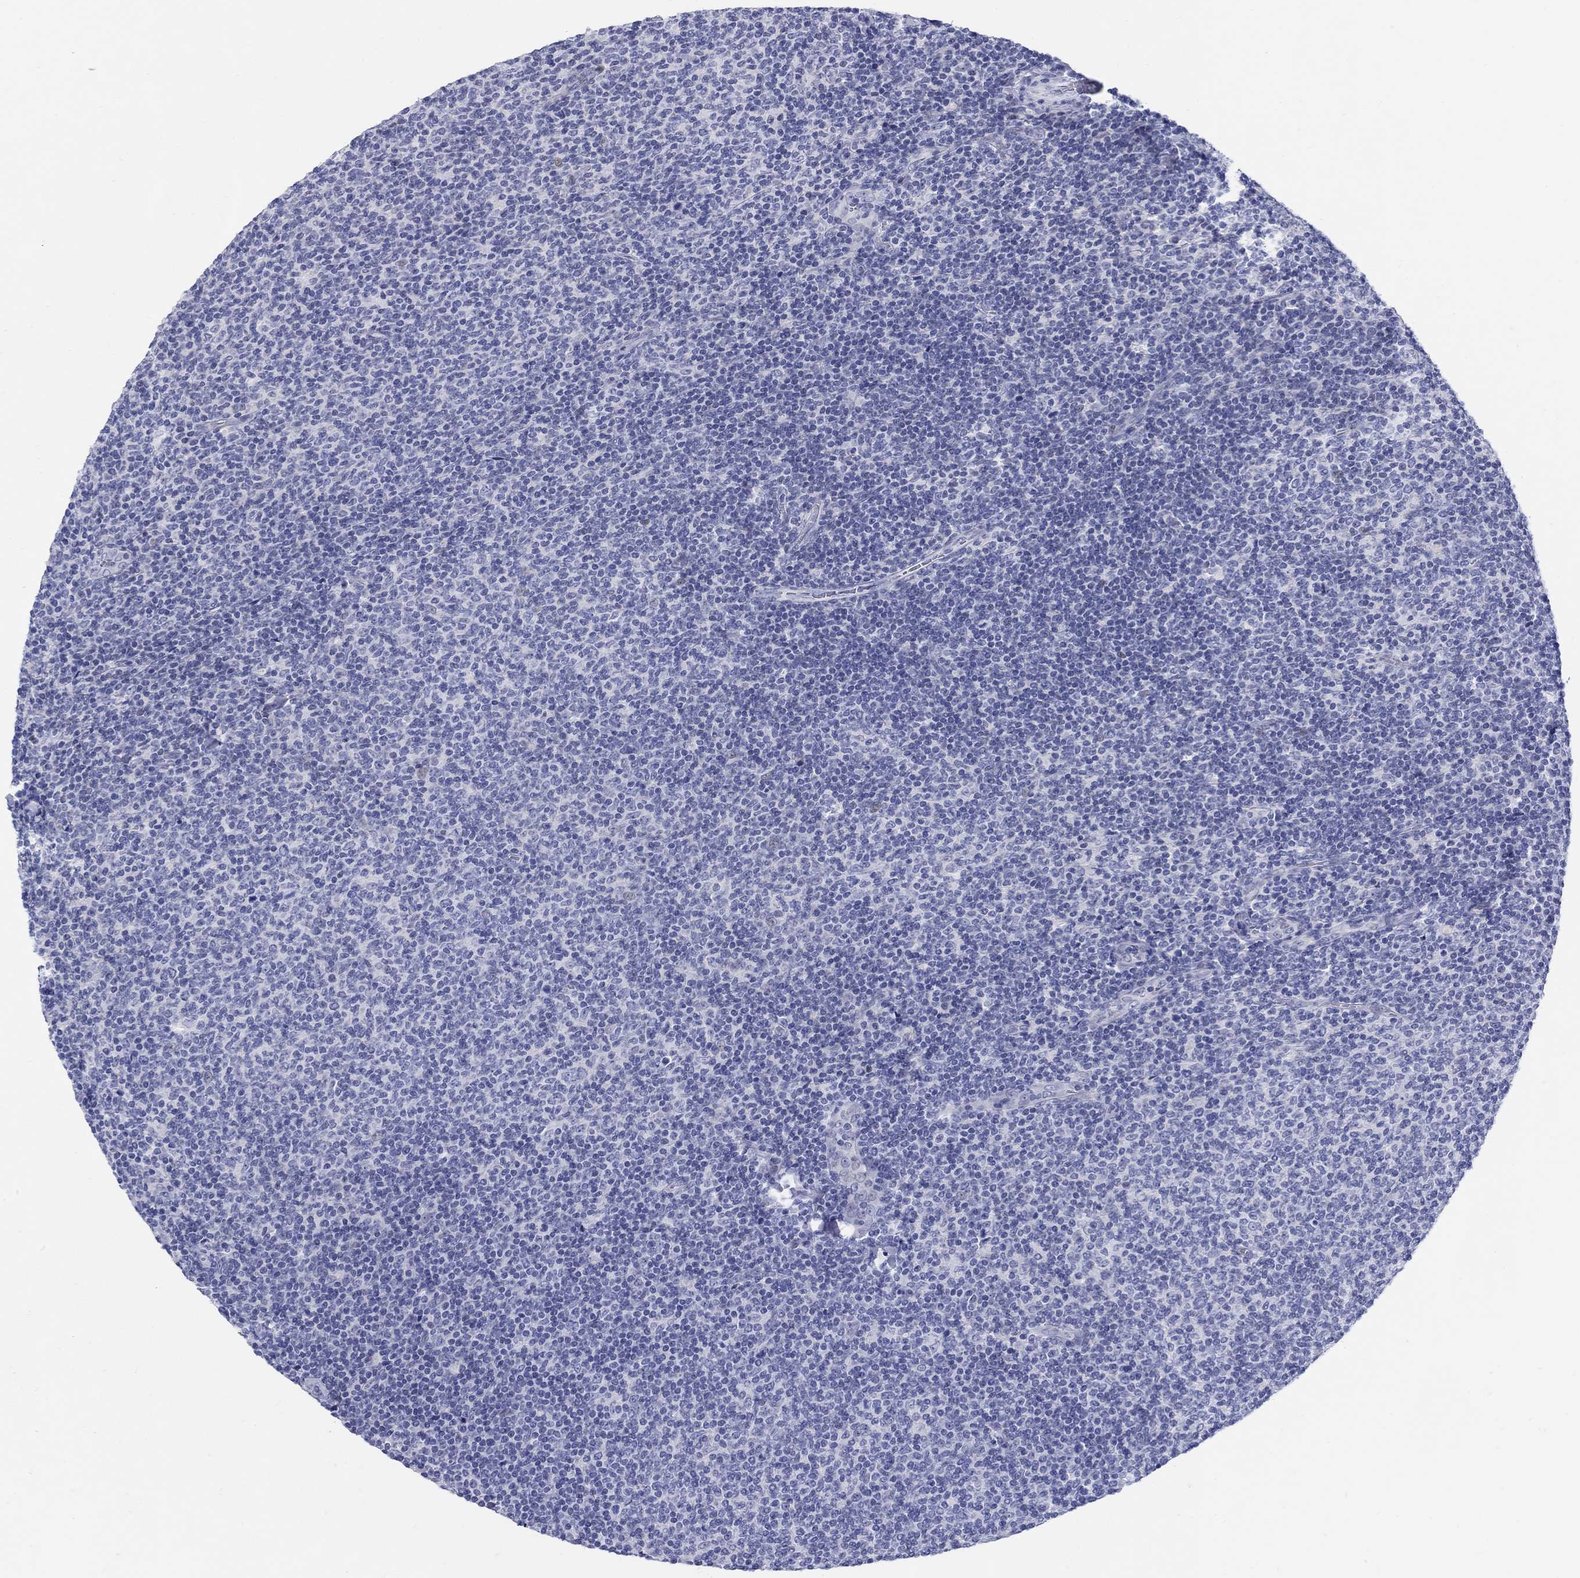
{"staining": {"intensity": "negative", "quantity": "none", "location": "none"}, "tissue": "lymphoma", "cell_type": "Tumor cells", "image_type": "cancer", "snomed": [{"axis": "morphology", "description": "Malignant lymphoma, non-Hodgkin's type, Low grade"}, {"axis": "topography", "description": "Lymph node"}], "caption": "A micrograph of human lymphoma is negative for staining in tumor cells.", "gene": "CRYGS", "patient": {"sex": "male", "age": 52}}